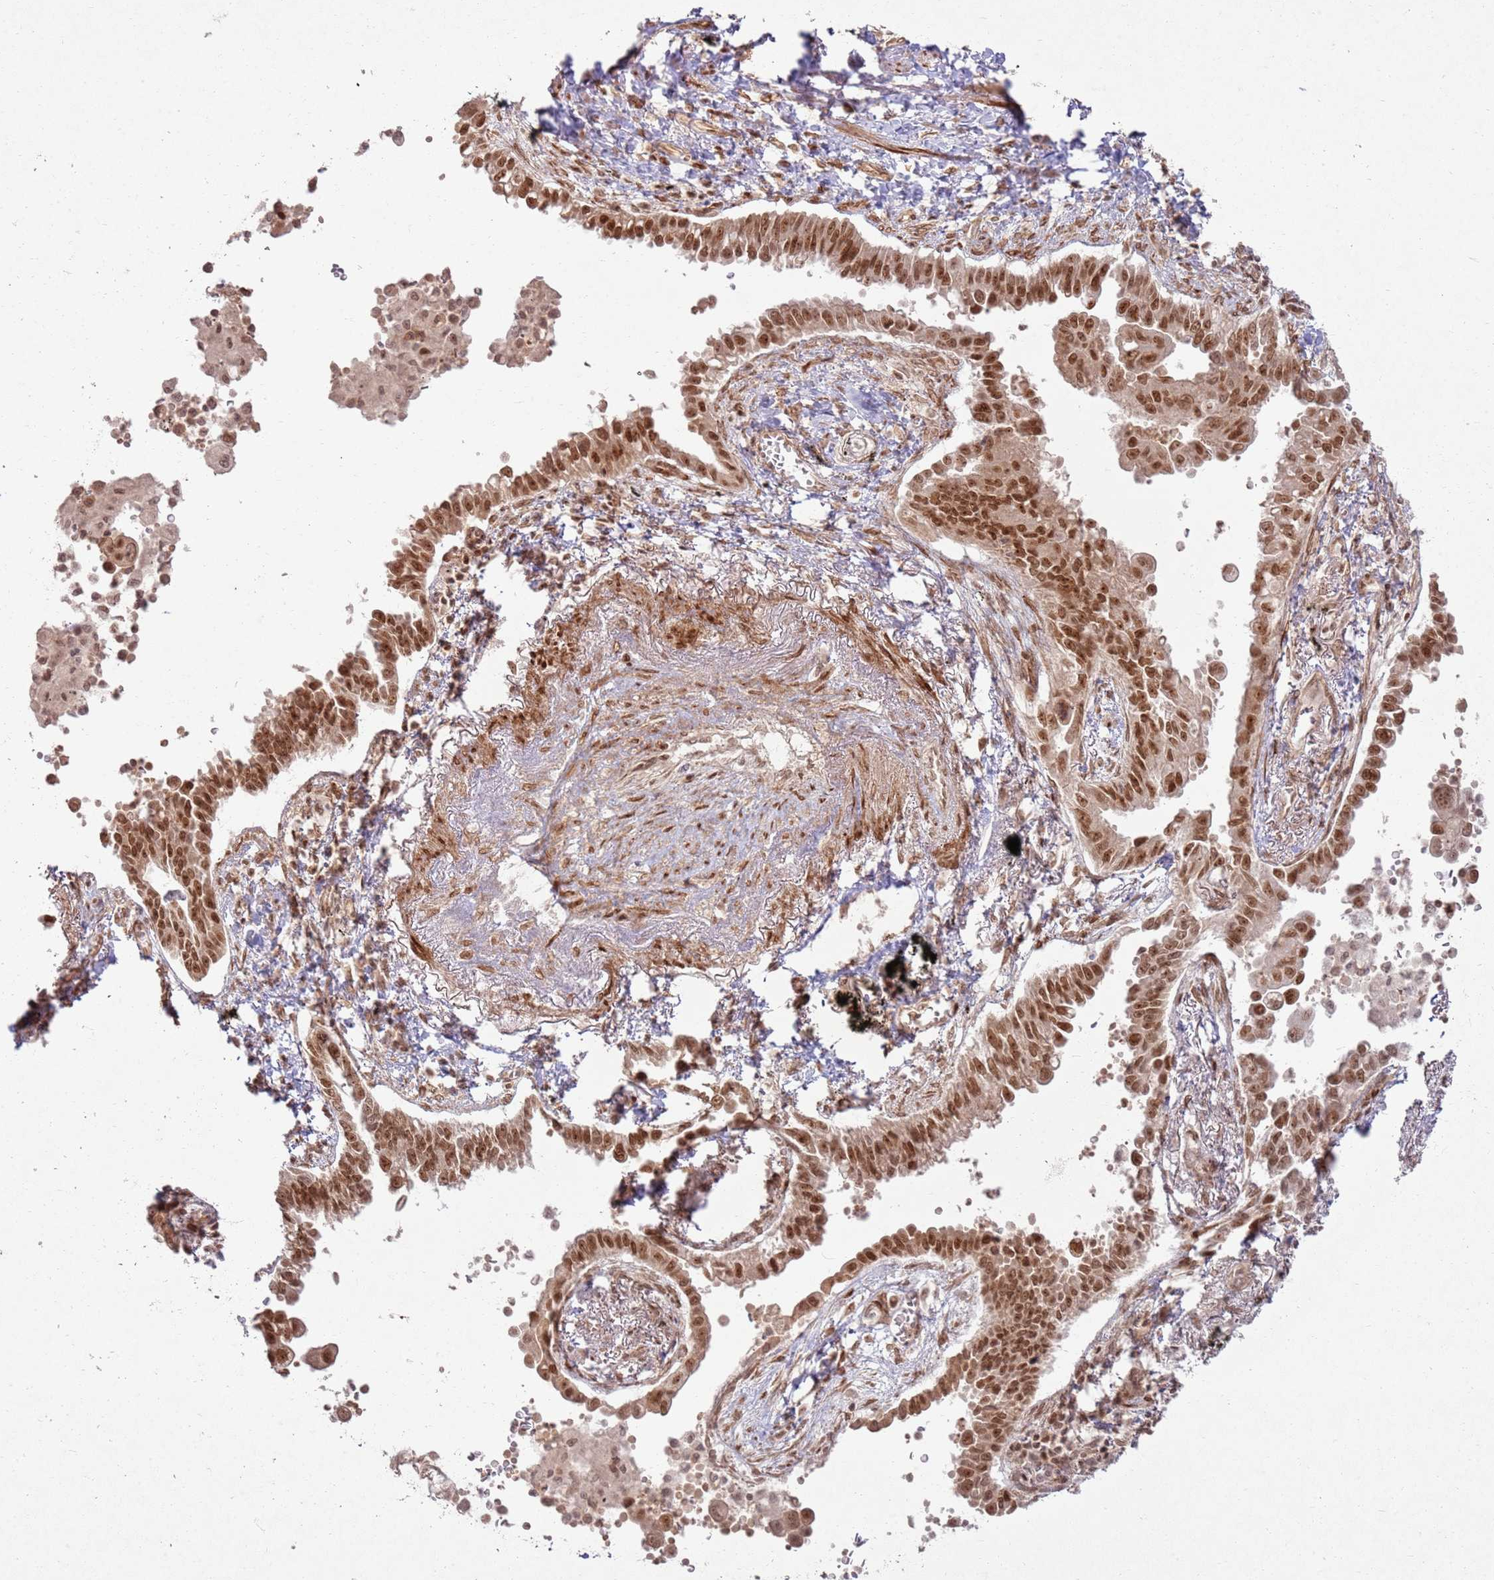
{"staining": {"intensity": "strong", "quantity": ">75%", "location": "cytoplasmic/membranous,nuclear"}, "tissue": "lung cancer", "cell_type": "Tumor cells", "image_type": "cancer", "snomed": [{"axis": "morphology", "description": "Adenocarcinoma, NOS"}, {"axis": "topography", "description": "Lung"}], "caption": "A brown stain labels strong cytoplasmic/membranous and nuclear positivity of a protein in lung cancer (adenocarcinoma) tumor cells. (DAB (3,3'-diaminobenzidine) IHC, brown staining for protein, blue staining for nuclei).", "gene": "KLHL36", "patient": {"sex": "male", "age": 67}}